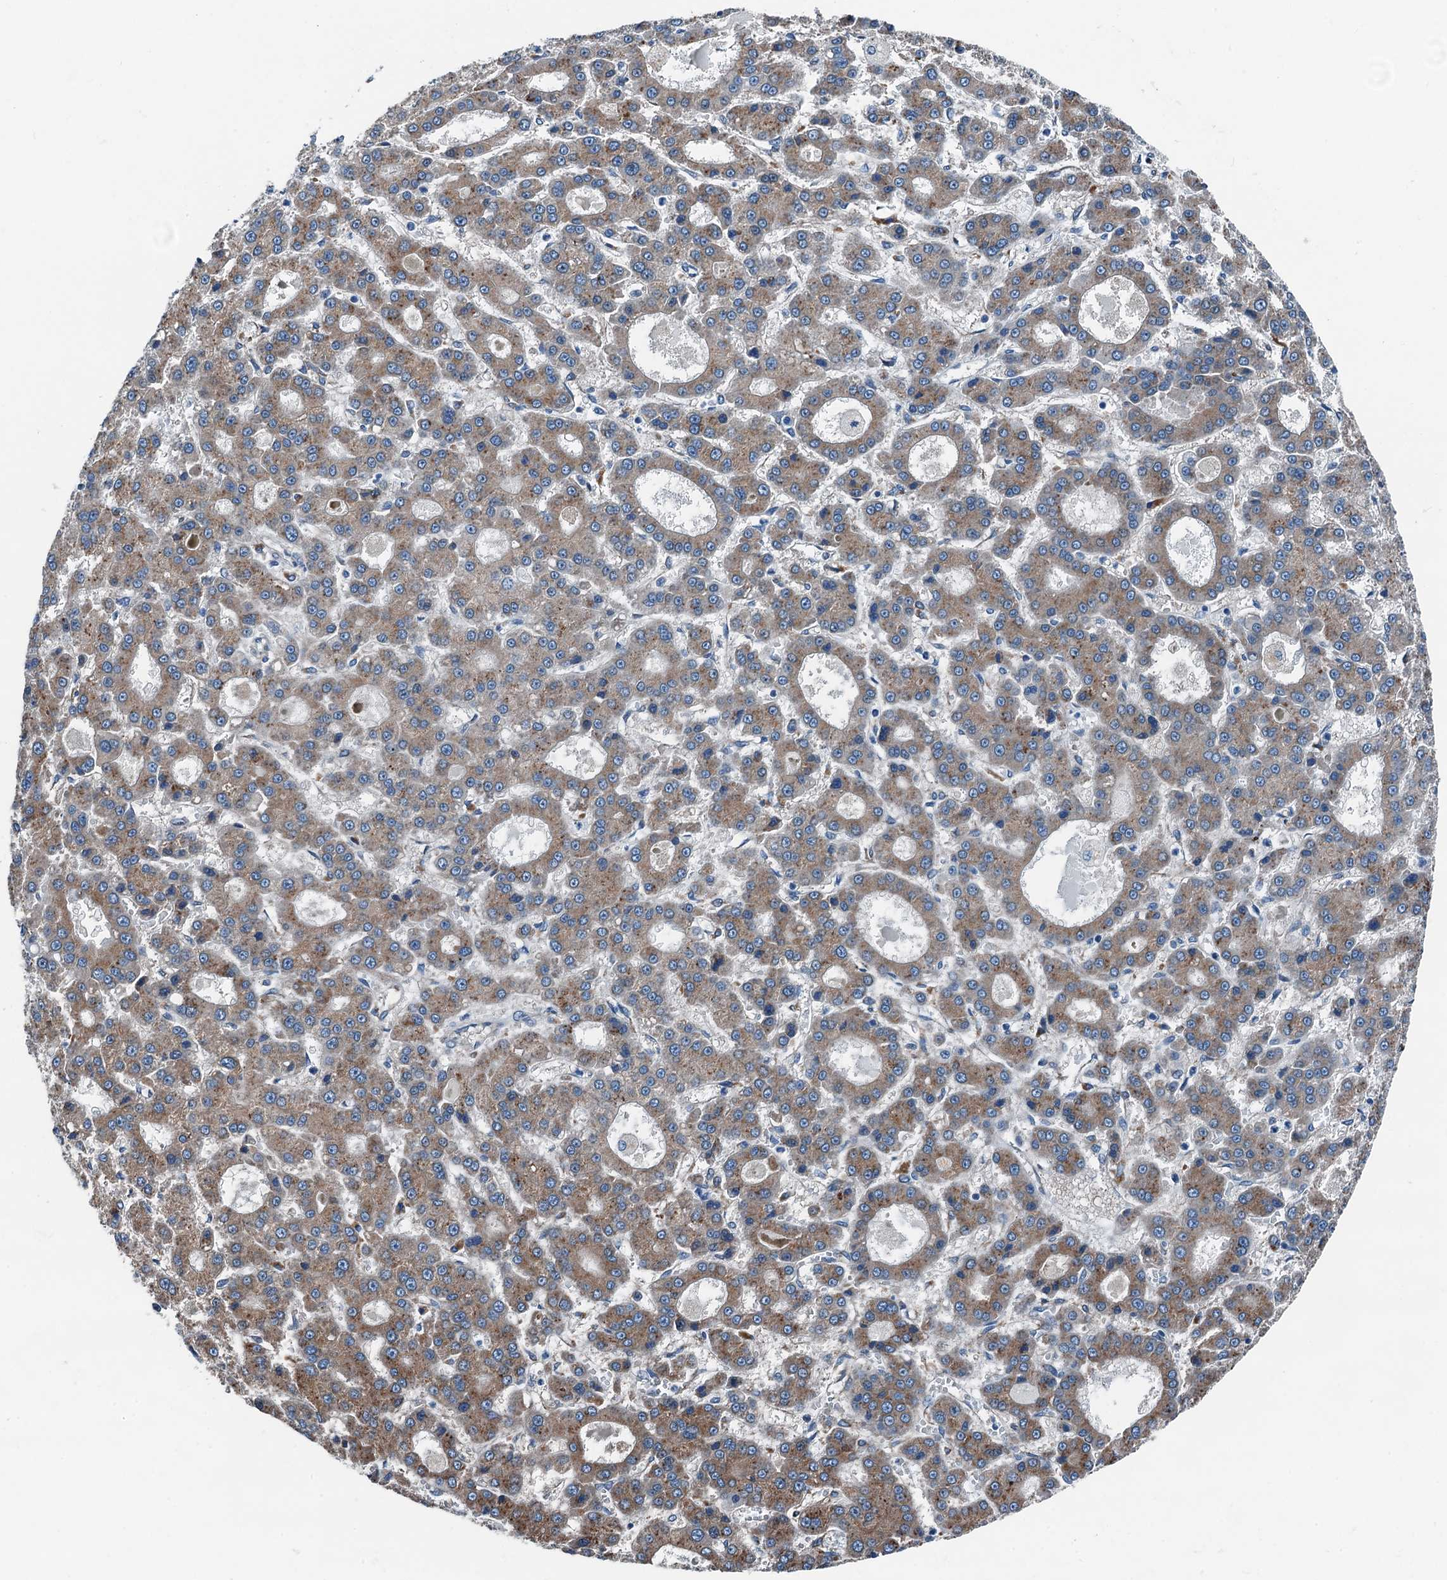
{"staining": {"intensity": "moderate", "quantity": ">75%", "location": "cytoplasmic/membranous"}, "tissue": "liver cancer", "cell_type": "Tumor cells", "image_type": "cancer", "snomed": [{"axis": "morphology", "description": "Carcinoma, Hepatocellular, NOS"}, {"axis": "topography", "description": "Liver"}], "caption": "Liver hepatocellular carcinoma stained for a protein demonstrates moderate cytoplasmic/membranous positivity in tumor cells.", "gene": "TAMALIN", "patient": {"sex": "male", "age": 70}}